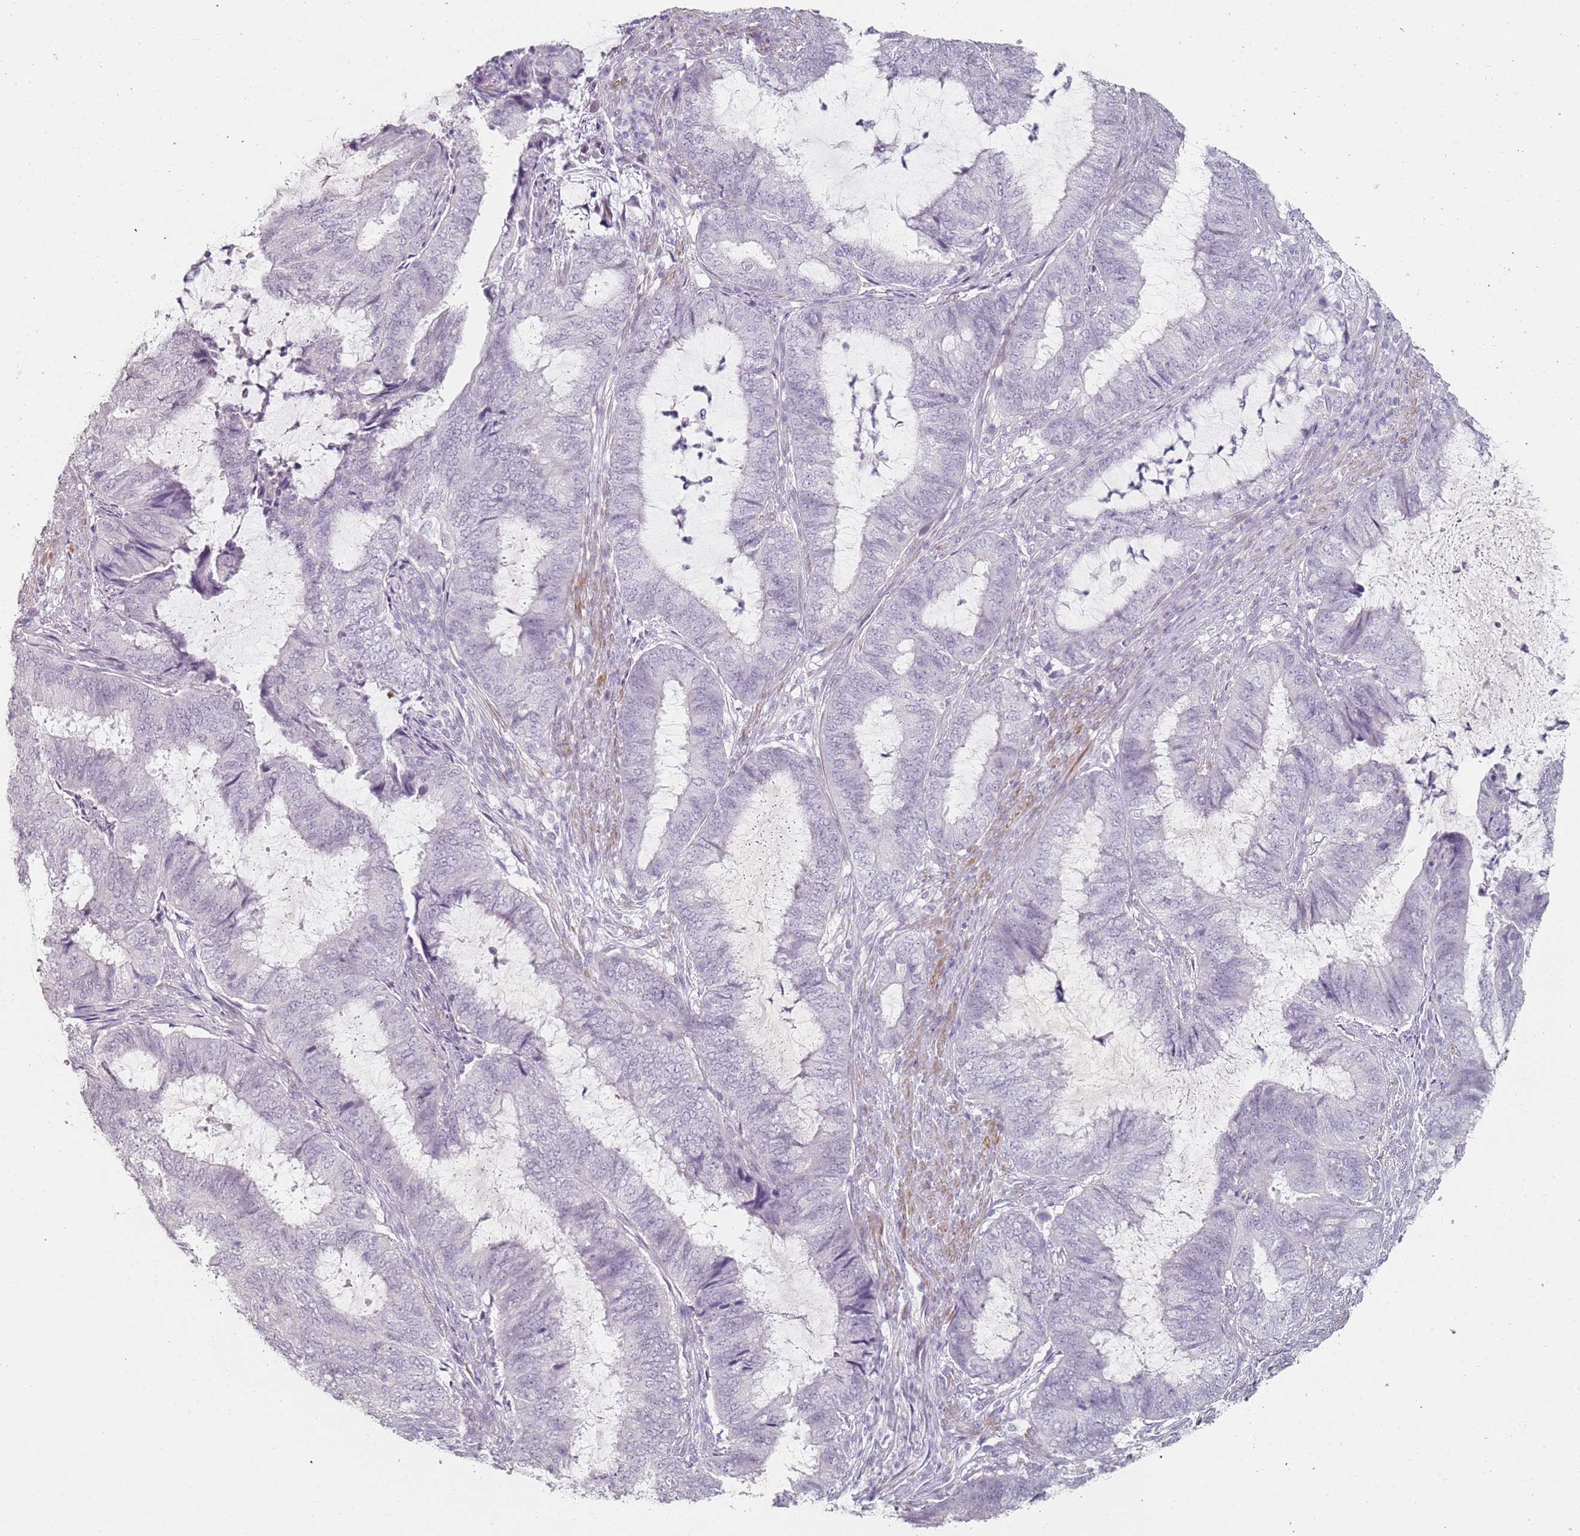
{"staining": {"intensity": "negative", "quantity": "none", "location": "none"}, "tissue": "endometrial cancer", "cell_type": "Tumor cells", "image_type": "cancer", "snomed": [{"axis": "morphology", "description": "Adenocarcinoma, NOS"}, {"axis": "topography", "description": "Endometrium"}], "caption": "High power microscopy micrograph of an immunohistochemistry (IHC) micrograph of endometrial adenocarcinoma, revealing no significant expression in tumor cells.", "gene": "DNAH11", "patient": {"sex": "female", "age": 51}}